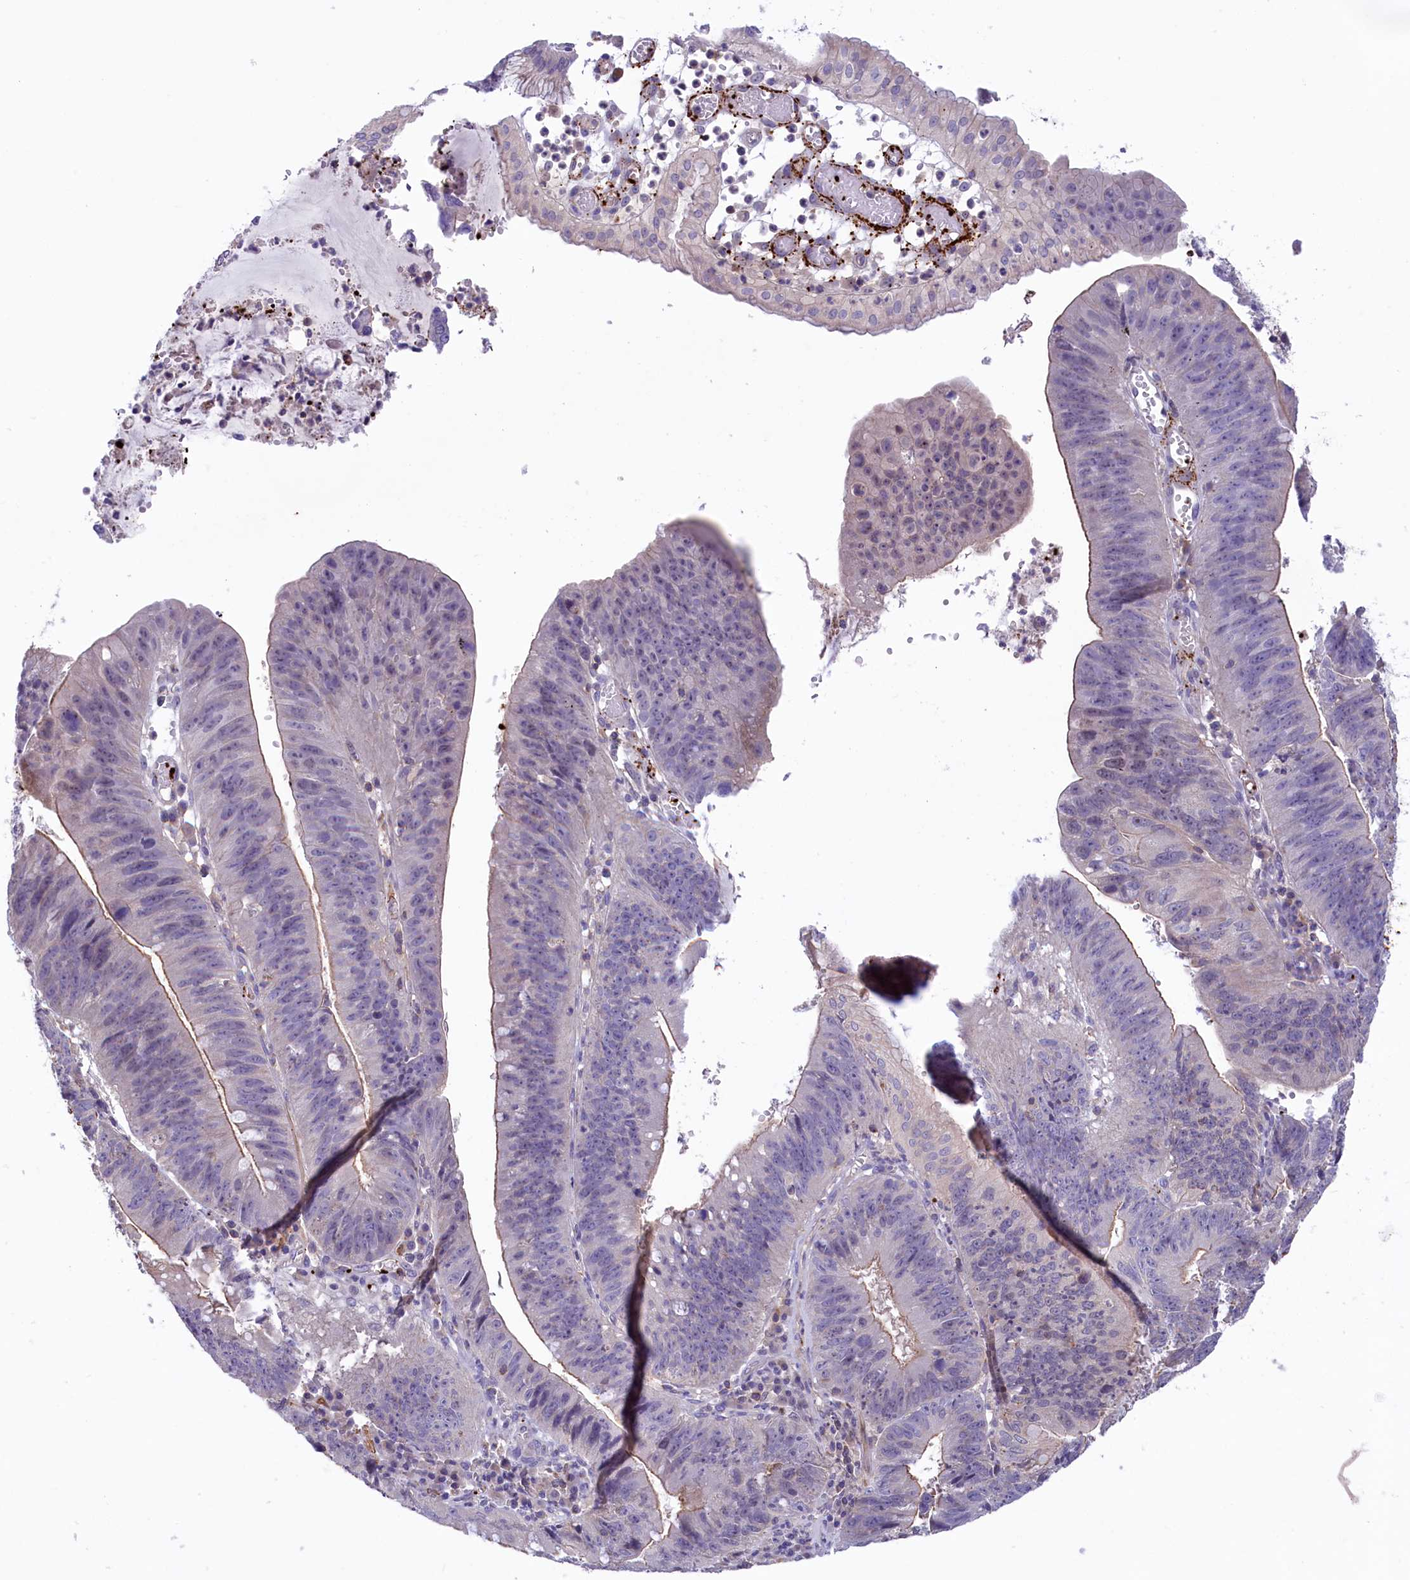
{"staining": {"intensity": "weak", "quantity": "<25%", "location": "cytoplasmic/membranous"}, "tissue": "stomach cancer", "cell_type": "Tumor cells", "image_type": "cancer", "snomed": [{"axis": "morphology", "description": "Adenocarcinoma, NOS"}, {"axis": "topography", "description": "Stomach"}], "caption": "Immunohistochemical staining of human stomach cancer displays no significant expression in tumor cells.", "gene": "HEATR3", "patient": {"sex": "male", "age": 59}}